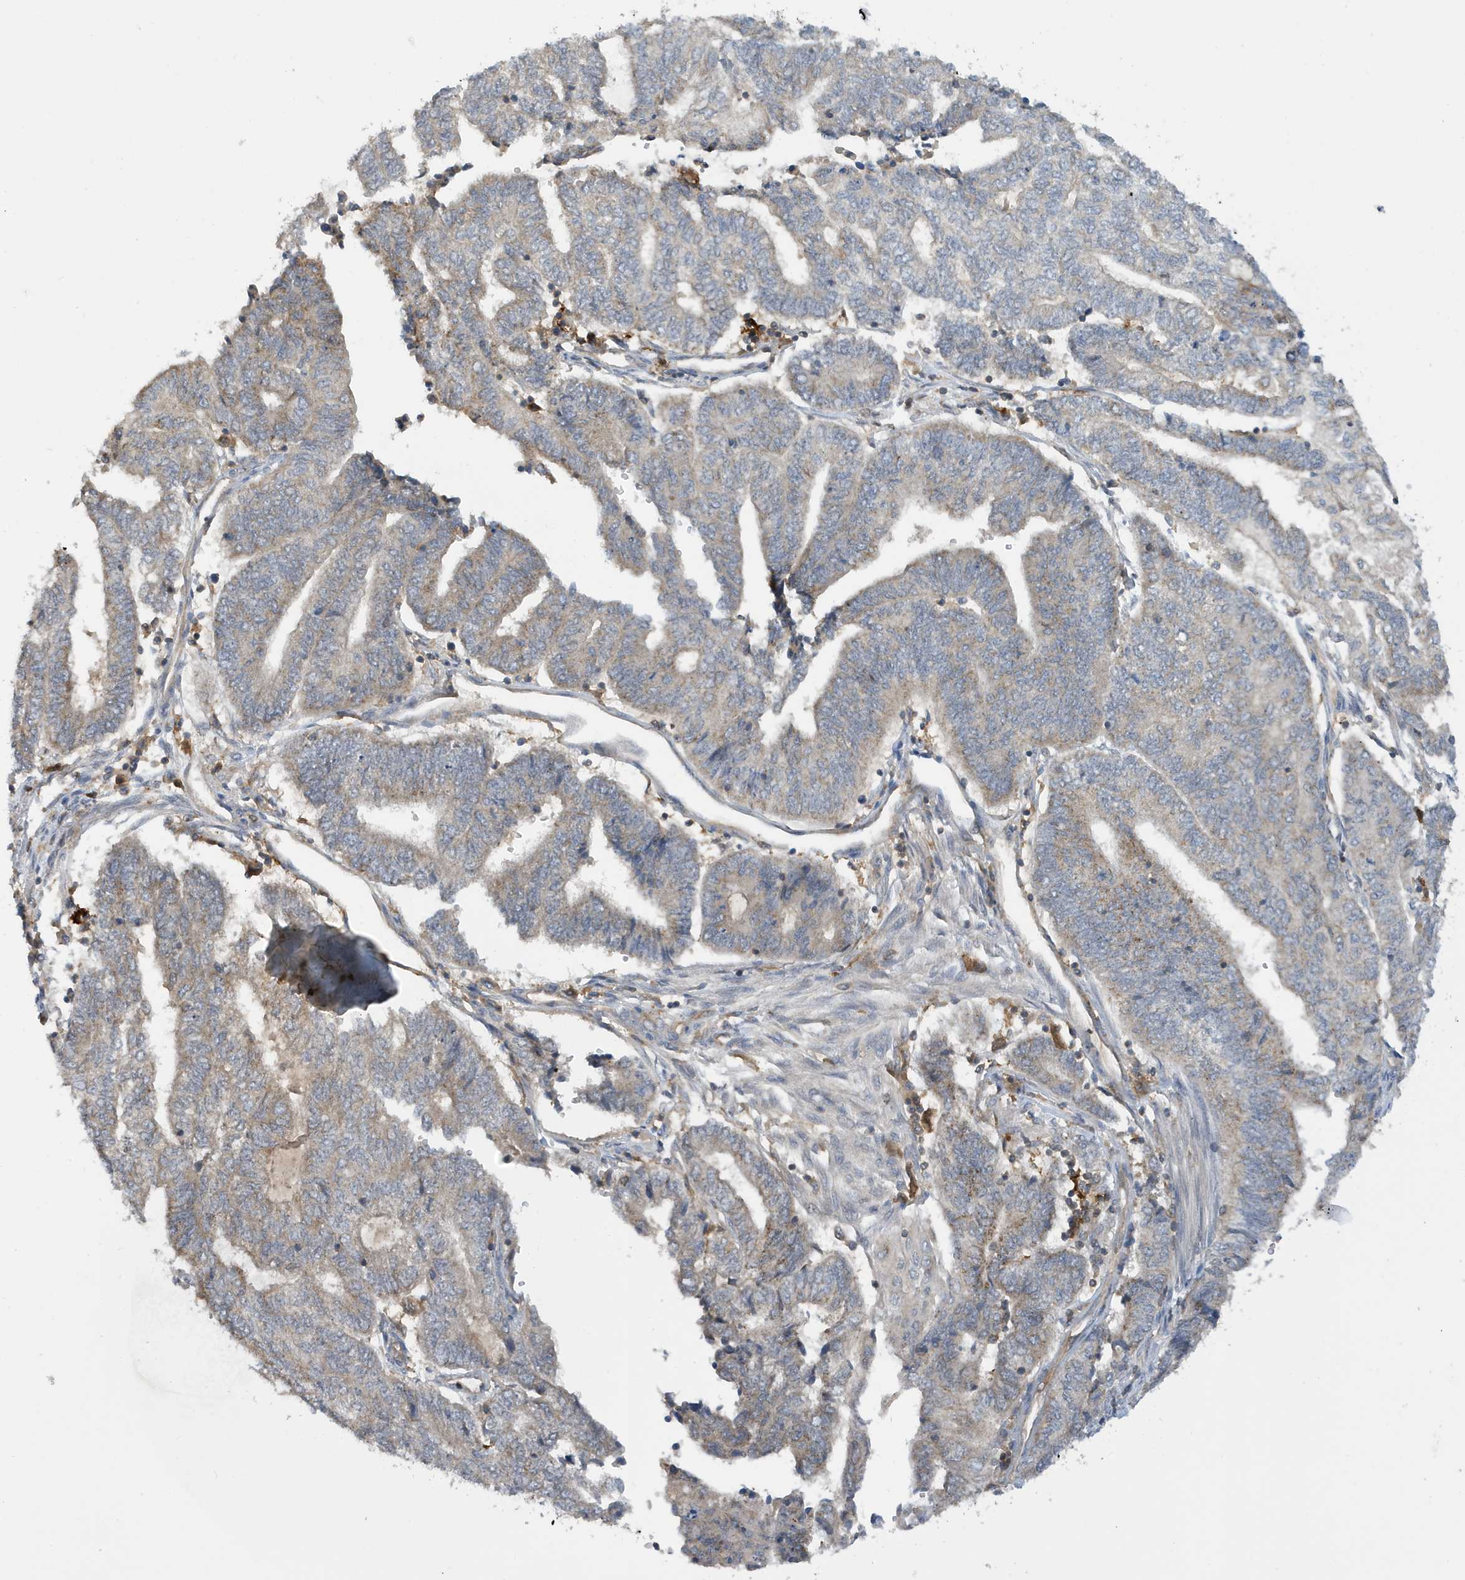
{"staining": {"intensity": "weak", "quantity": "<25%", "location": "cytoplasmic/membranous"}, "tissue": "endometrial cancer", "cell_type": "Tumor cells", "image_type": "cancer", "snomed": [{"axis": "morphology", "description": "Adenocarcinoma, NOS"}, {"axis": "topography", "description": "Uterus"}, {"axis": "topography", "description": "Endometrium"}], "caption": "Image shows no significant protein positivity in tumor cells of endometrial adenocarcinoma.", "gene": "NSUN3", "patient": {"sex": "female", "age": 70}}